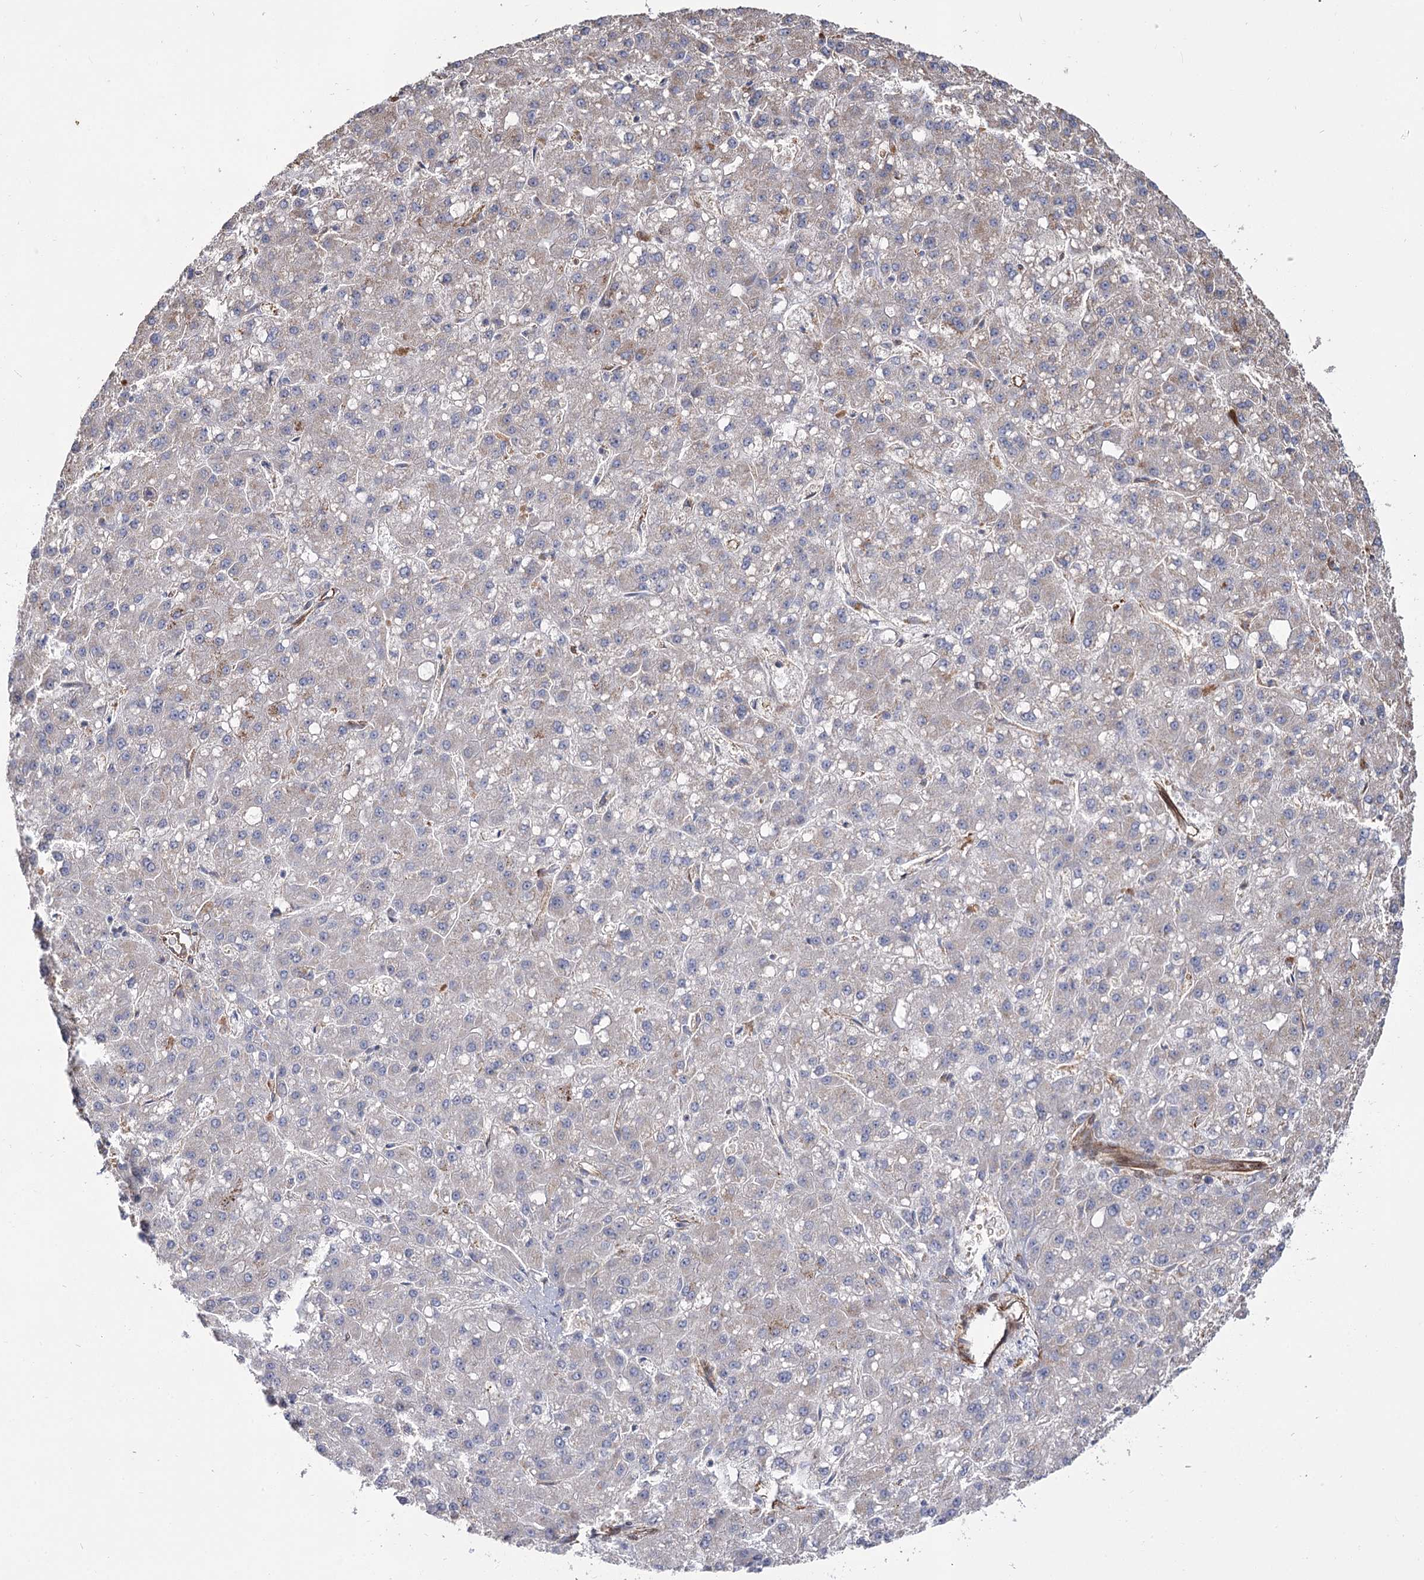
{"staining": {"intensity": "negative", "quantity": "none", "location": "none"}, "tissue": "liver cancer", "cell_type": "Tumor cells", "image_type": "cancer", "snomed": [{"axis": "morphology", "description": "Carcinoma, Hepatocellular, NOS"}, {"axis": "topography", "description": "Liver"}], "caption": "A photomicrograph of liver cancer (hepatocellular carcinoma) stained for a protein demonstrates no brown staining in tumor cells.", "gene": "TMEM164", "patient": {"sex": "male", "age": 67}}